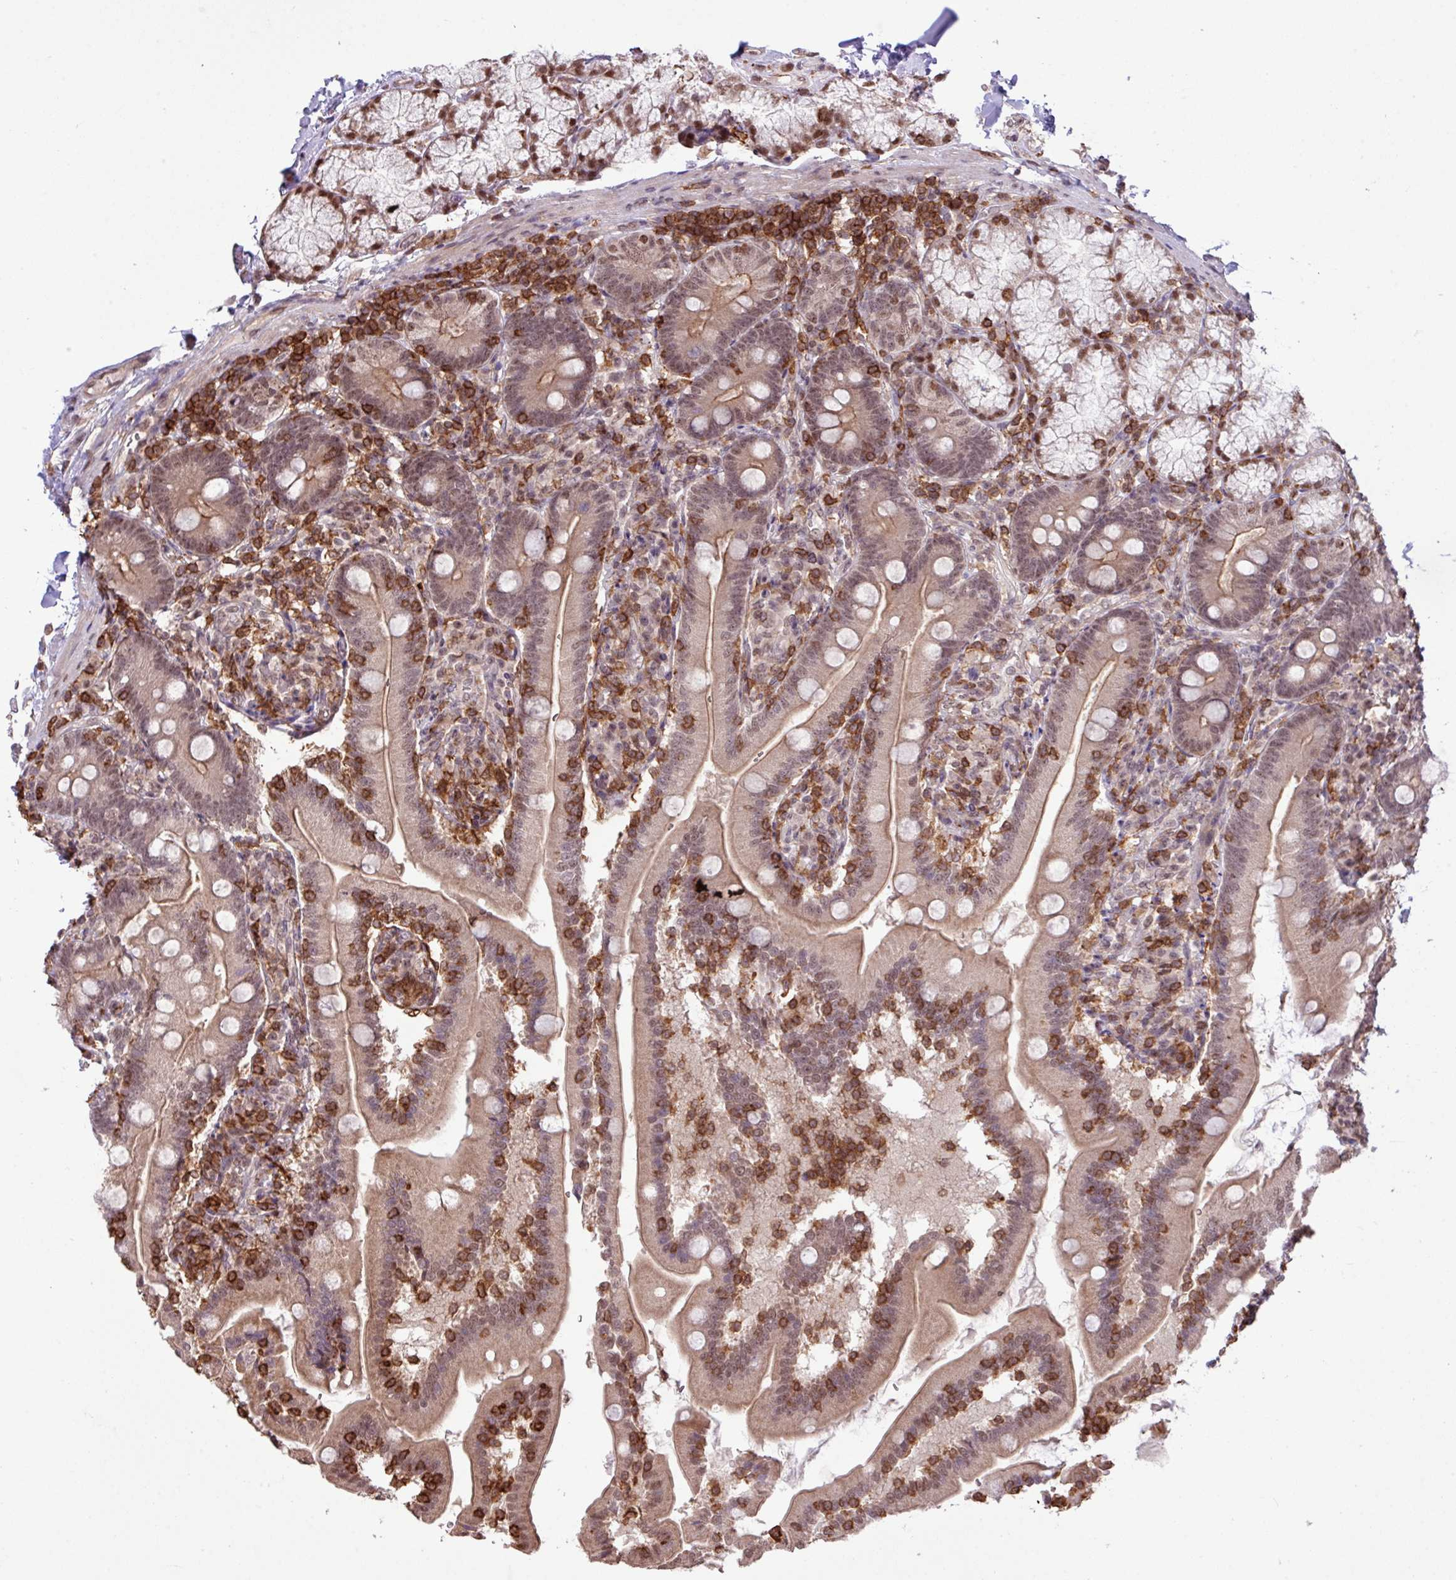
{"staining": {"intensity": "moderate", "quantity": ">75%", "location": "cytoplasmic/membranous,nuclear"}, "tissue": "duodenum", "cell_type": "Glandular cells", "image_type": "normal", "snomed": [{"axis": "morphology", "description": "Normal tissue, NOS"}, {"axis": "topography", "description": "Duodenum"}], "caption": "Immunohistochemistry (DAB (3,3'-diaminobenzidine)) staining of benign duodenum demonstrates moderate cytoplasmic/membranous,nuclear protein expression in approximately >75% of glandular cells. (IHC, brightfield microscopy, high magnification).", "gene": "GON7", "patient": {"sex": "female", "age": 67}}